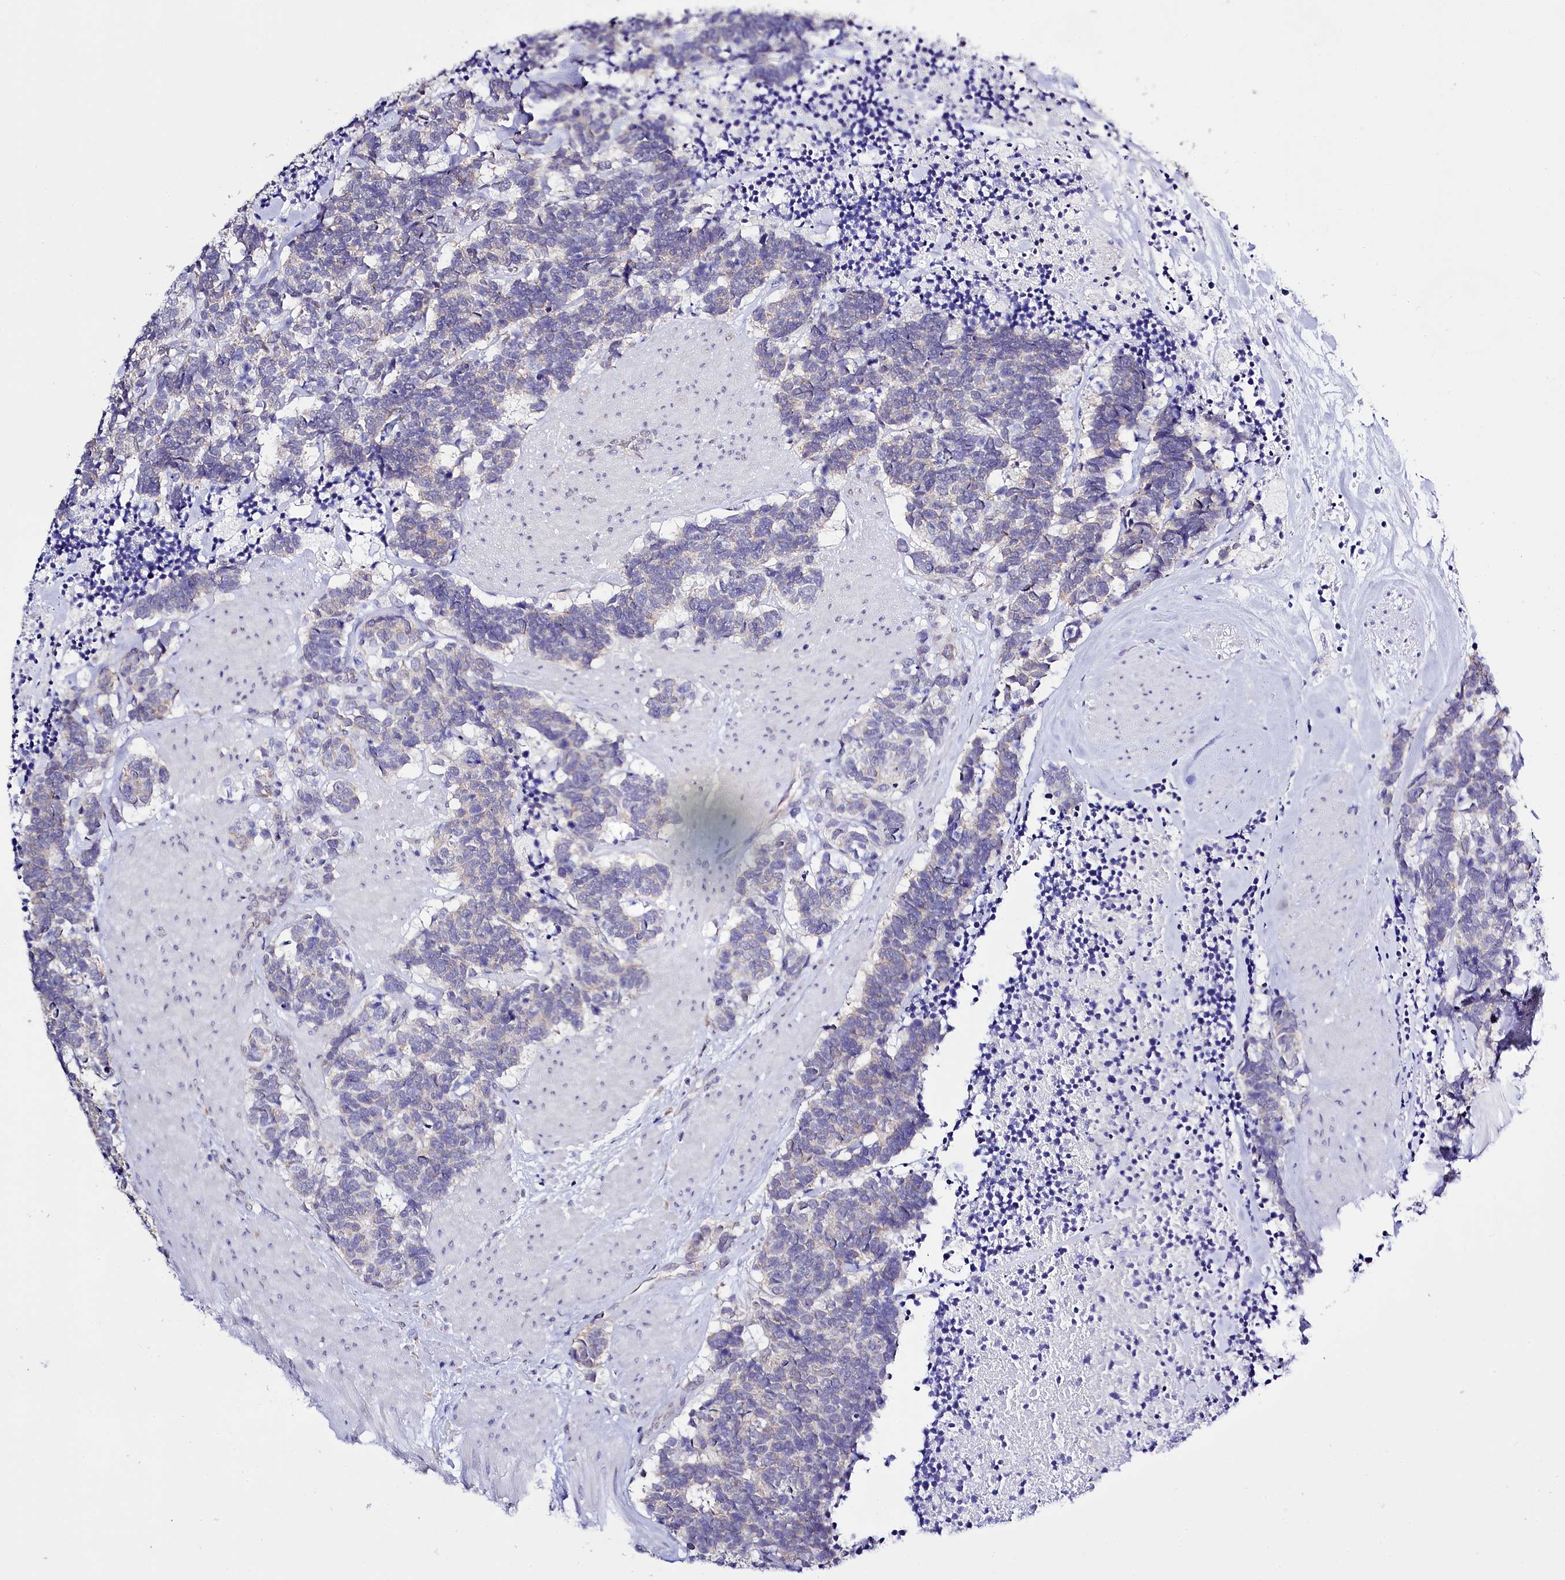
{"staining": {"intensity": "negative", "quantity": "none", "location": "none"}, "tissue": "carcinoid", "cell_type": "Tumor cells", "image_type": "cancer", "snomed": [{"axis": "morphology", "description": "Carcinoma, NOS"}, {"axis": "morphology", "description": "Carcinoid, malignant, NOS"}, {"axis": "topography", "description": "Urinary bladder"}], "caption": "IHC micrograph of human carcinoid stained for a protein (brown), which exhibits no staining in tumor cells.", "gene": "SPATS2", "patient": {"sex": "male", "age": 57}}